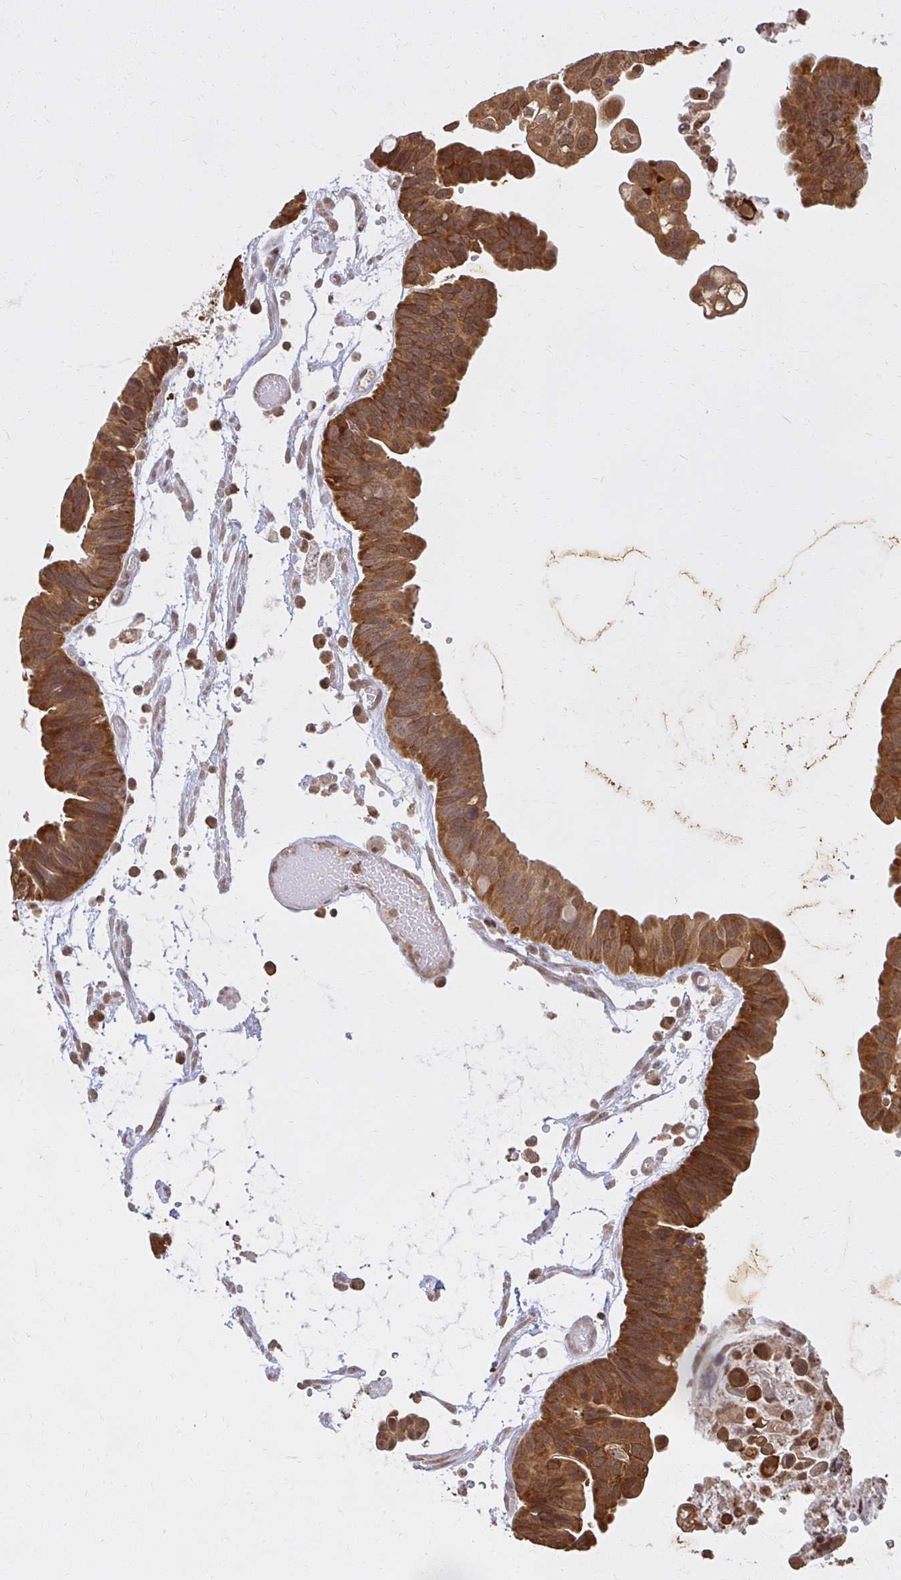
{"staining": {"intensity": "strong", "quantity": ">75%", "location": "cytoplasmic/membranous"}, "tissue": "ovarian cancer", "cell_type": "Tumor cells", "image_type": "cancer", "snomed": [{"axis": "morphology", "description": "Cystadenocarcinoma, serous, NOS"}, {"axis": "topography", "description": "Ovary"}], "caption": "Immunohistochemistry image of ovarian serous cystadenocarcinoma stained for a protein (brown), which shows high levels of strong cytoplasmic/membranous staining in approximately >75% of tumor cells.", "gene": "LARS2", "patient": {"sex": "female", "age": 56}}